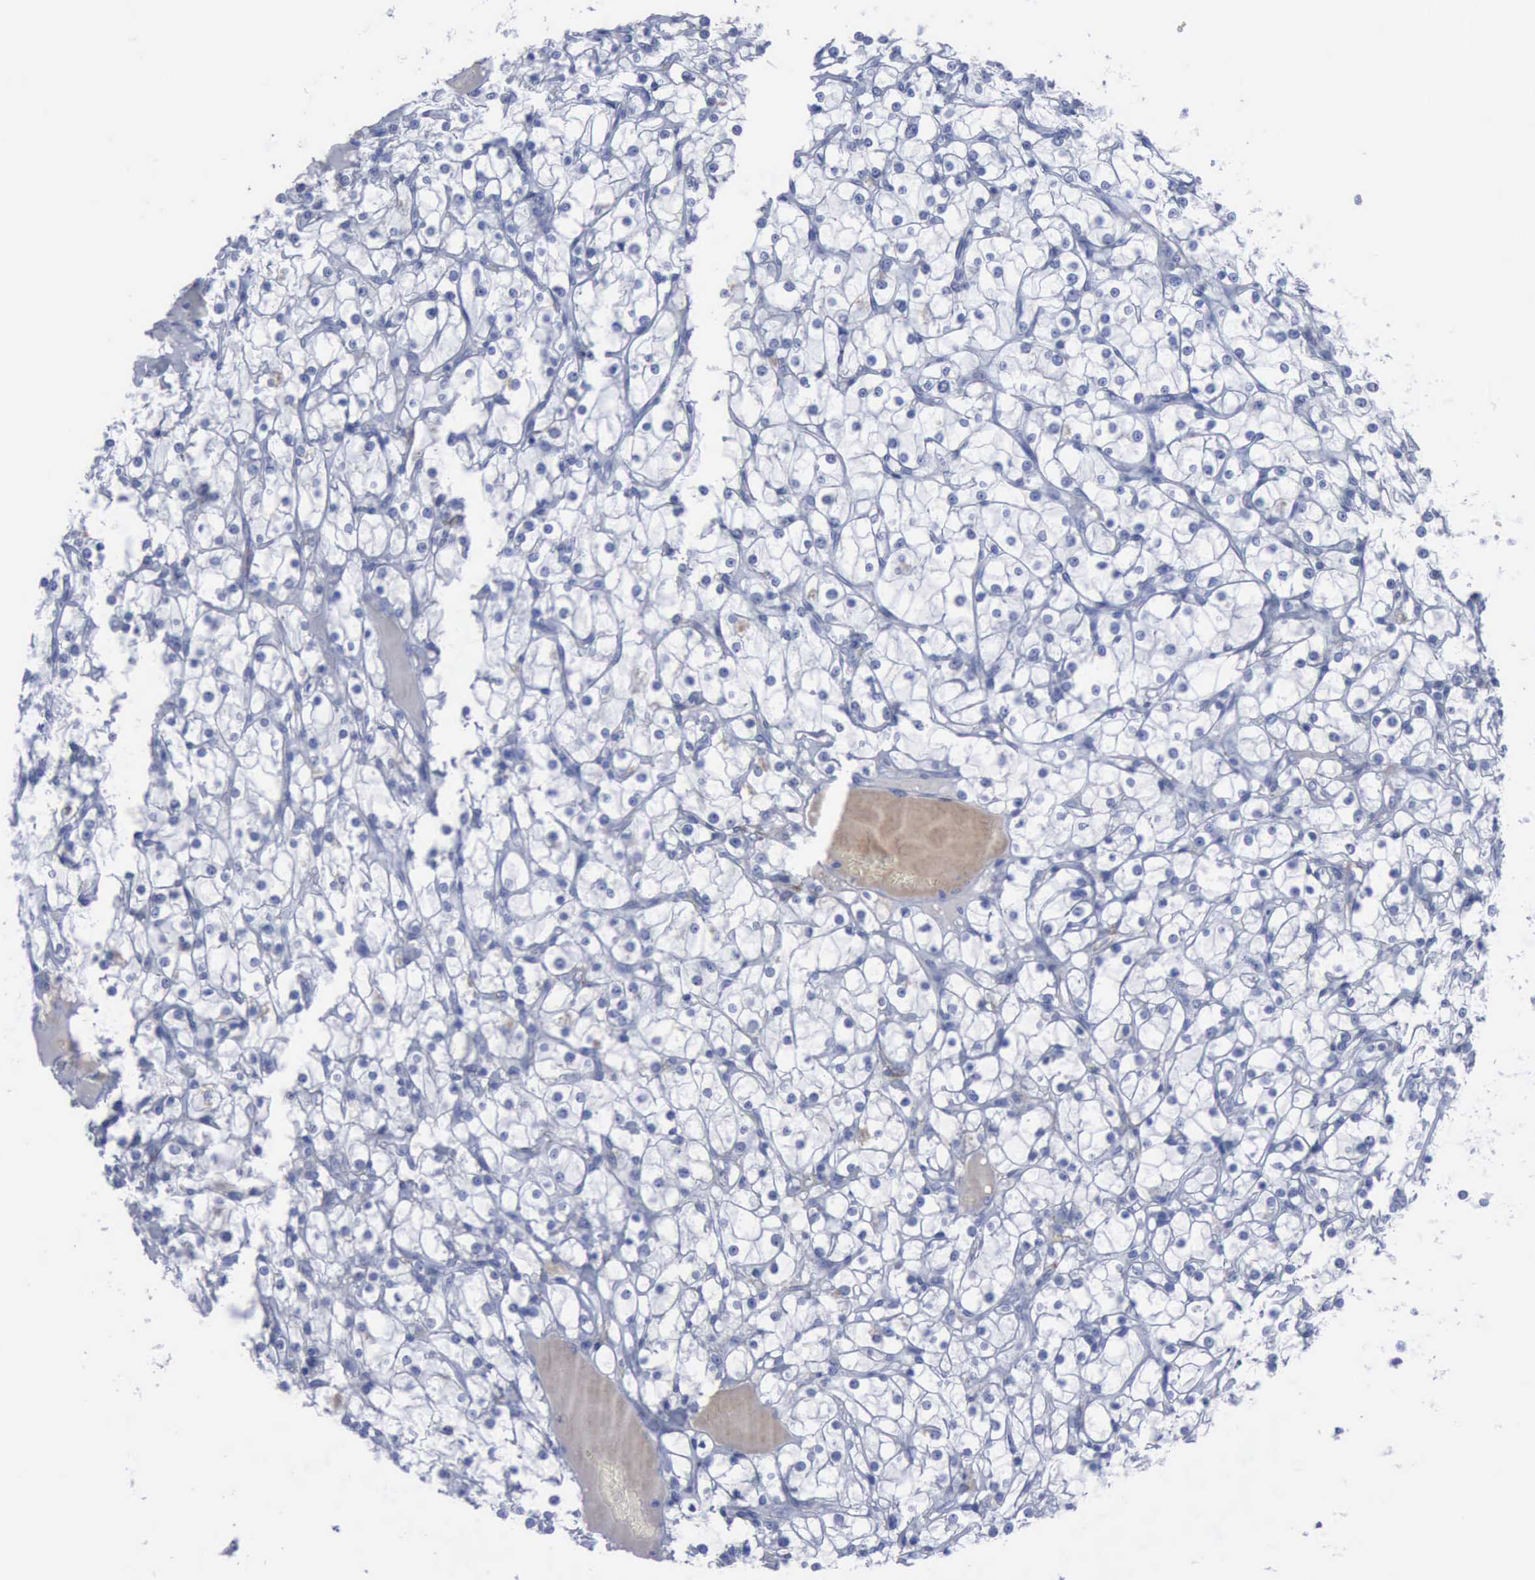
{"staining": {"intensity": "negative", "quantity": "none", "location": "none"}, "tissue": "renal cancer", "cell_type": "Tumor cells", "image_type": "cancer", "snomed": [{"axis": "morphology", "description": "Adenocarcinoma, NOS"}, {"axis": "topography", "description": "Kidney"}], "caption": "Renal cancer (adenocarcinoma) was stained to show a protein in brown. There is no significant expression in tumor cells.", "gene": "NGFR", "patient": {"sex": "female", "age": 73}}